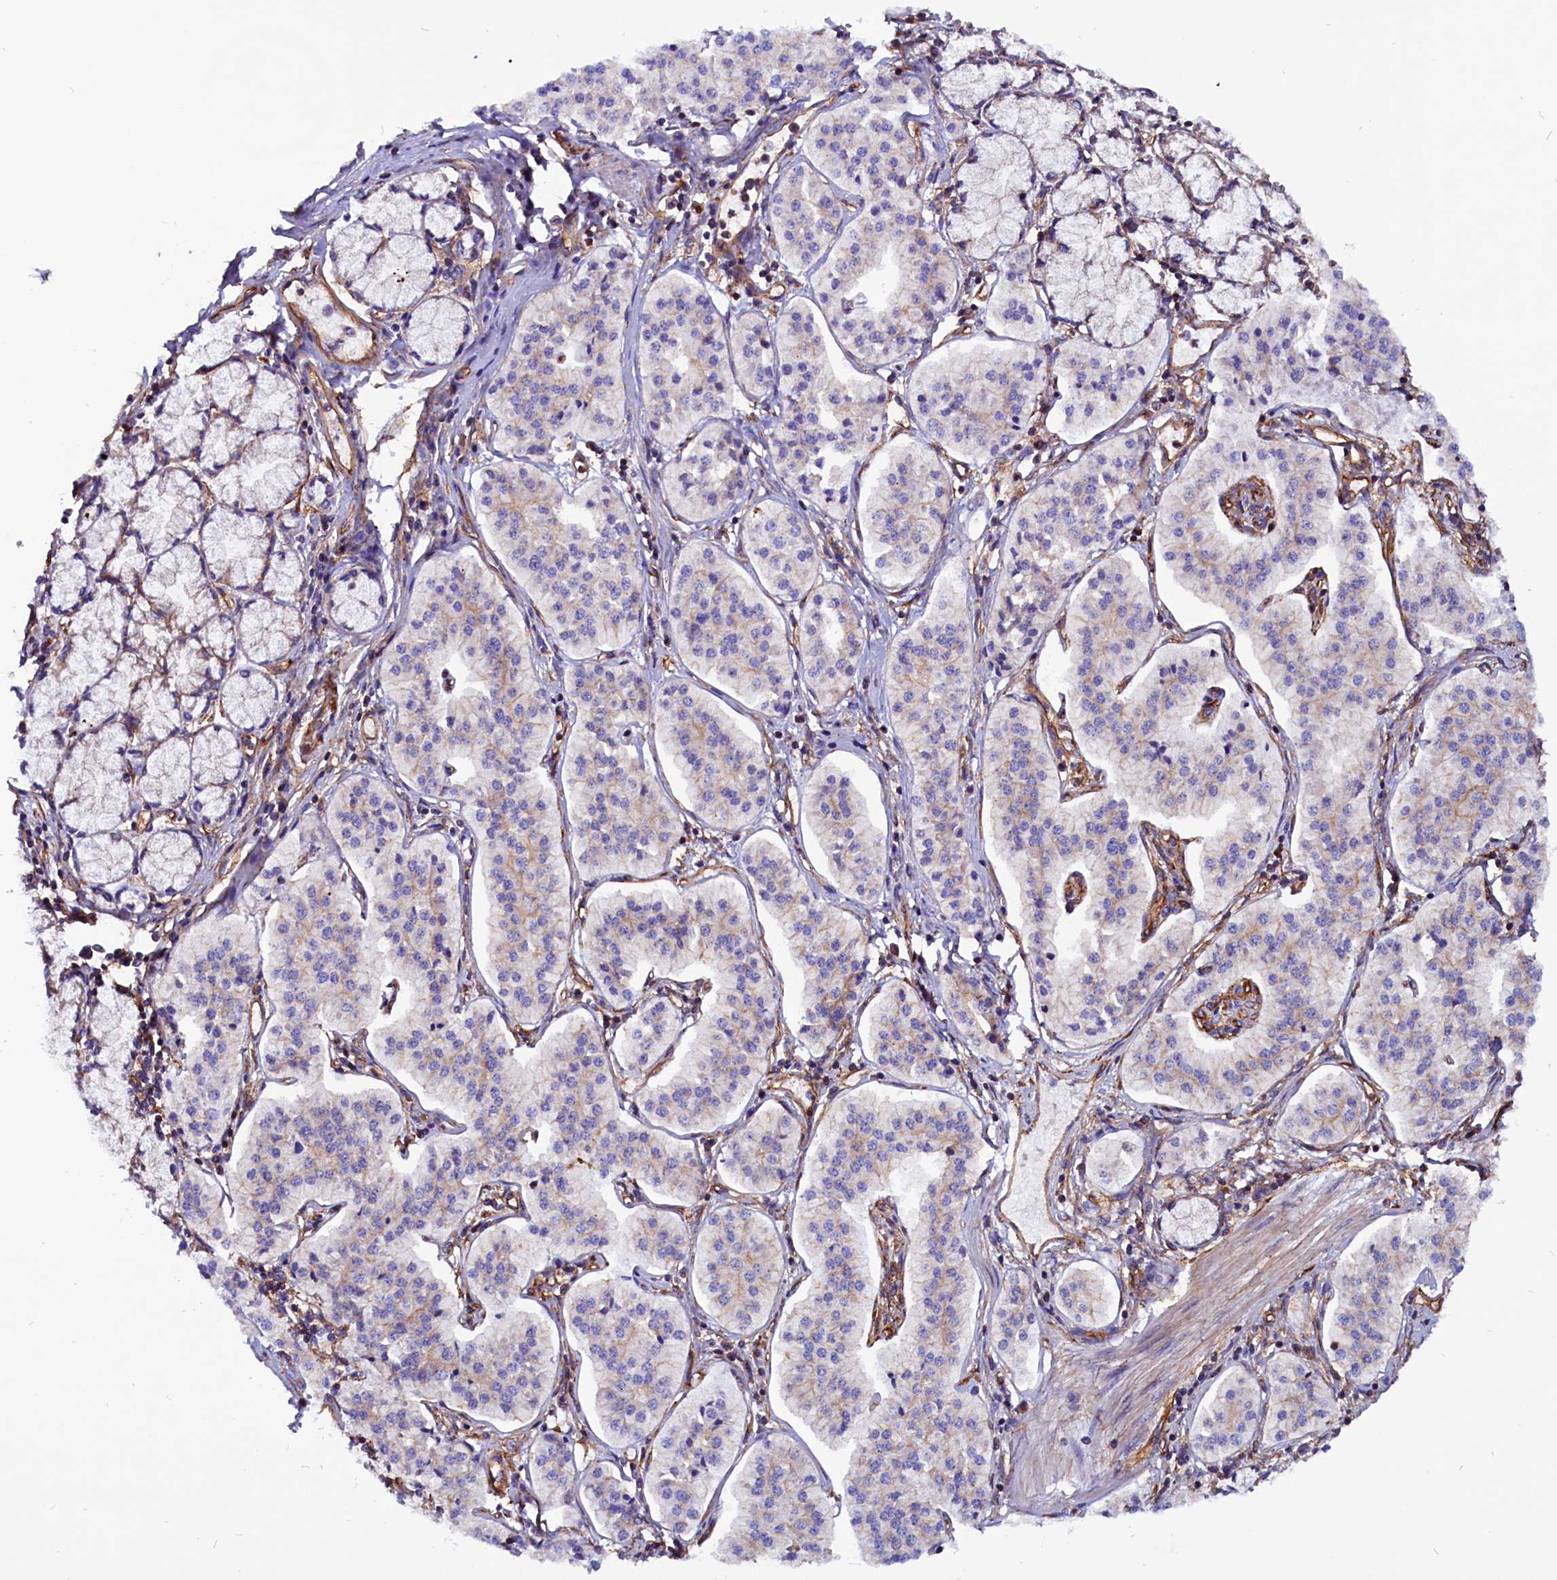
{"staining": {"intensity": "weak", "quantity": "<25%", "location": "cytoplasmic/membranous"}, "tissue": "pancreatic cancer", "cell_type": "Tumor cells", "image_type": "cancer", "snomed": [{"axis": "morphology", "description": "Adenocarcinoma, NOS"}, {"axis": "topography", "description": "Pancreas"}], "caption": "An immunohistochemistry (IHC) micrograph of adenocarcinoma (pancreatic) is shown. There is no staining in tumor cells of adenocarcinoma (pancreatic).", "gene": "ZNF749", "patient": {"sex": "female", "age": 50}}